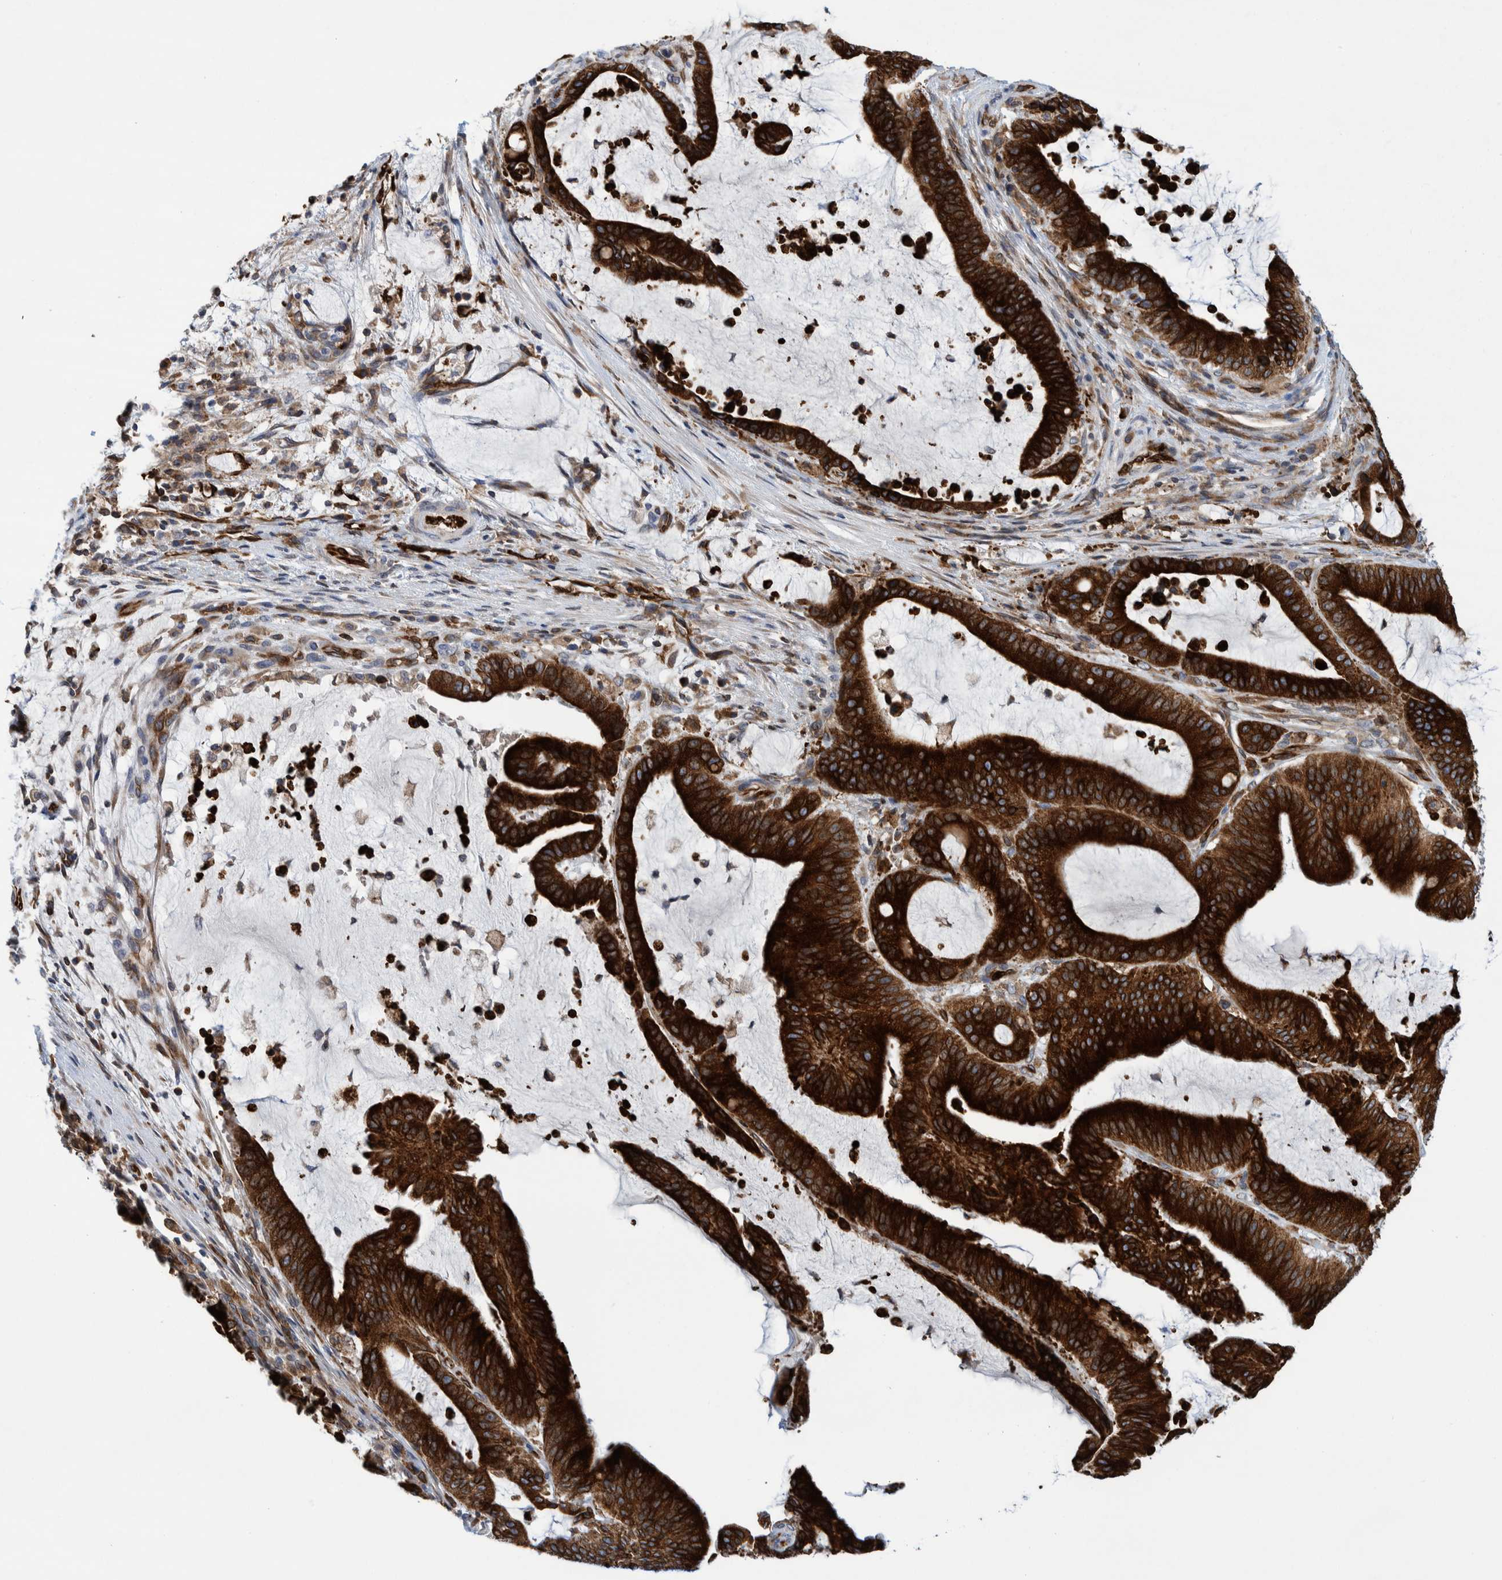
{"staining": {"intensity": "strong", "quantity": ">75%", "location": "cytoplasmic/membranous"}, "tissue": "liver cancer", "cell_type": "Tumor cells", "image_type": "cancer", "snomed": [{"axis": "morphology", "description": "Normal tissue, NOS"}, {"axis": "morphology", "description": "Cholangiocarcinoma"}, {"axis": "topography", "description": "Liver"}, {"axis": "topography", "description": "Peripheral nerve tissue"}], "caption": "Immunohistochemistry staining of liver cancer (cholangiocarcinoma), which displays high levels of strong cytoplasmic/membranous expression in about >75% of tumor cells indicating strong cytoplasmic/membranous protein expression. The staining was performed using DAB (brown) for protein detection and nuclei were counterstained in hematoxylin (blue).", "gene": "THEM6", "patient": {"sex": "female", "age": 73}}